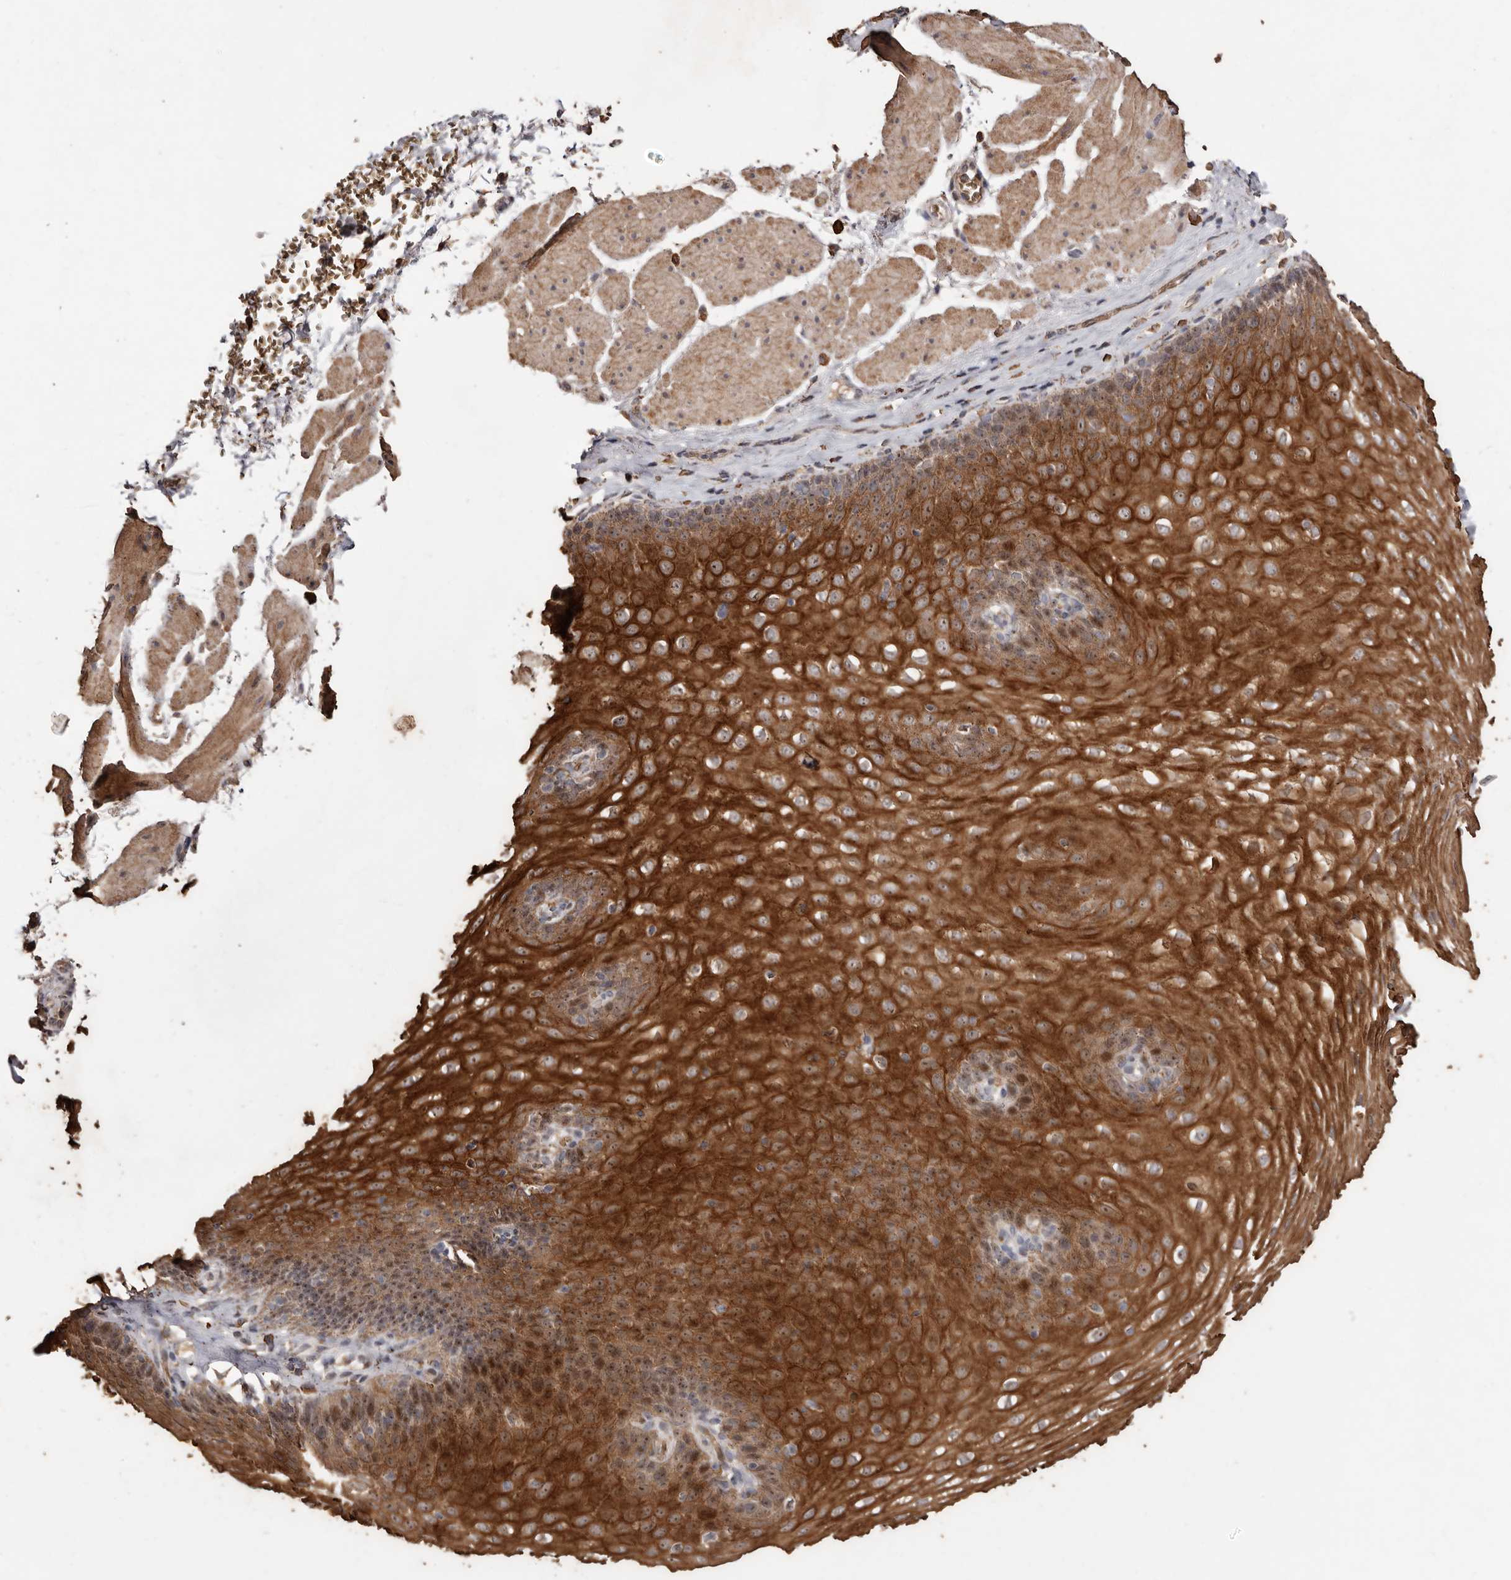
{"staining": {"intensity": "strong", "quantity": ">75%", "location": "cytoplasmic/membranous"}, "tissue": "esophagus", "cell_type": "Squamous epithelial cells", "image_type": "normal", "snomed": [{"axis": "morphology", "description": "Normal tissue, NOS"}, {"axis": "topography", "description": "Esophagus"}], "caption": "Esophagus stained for a protein (brown) shows strong cytoplasmic/membranous positive staining in about >75% of squamous epithelial cells.", "gene": "GRAMD2A", "patient": {"sex": "female", "age": 66}}